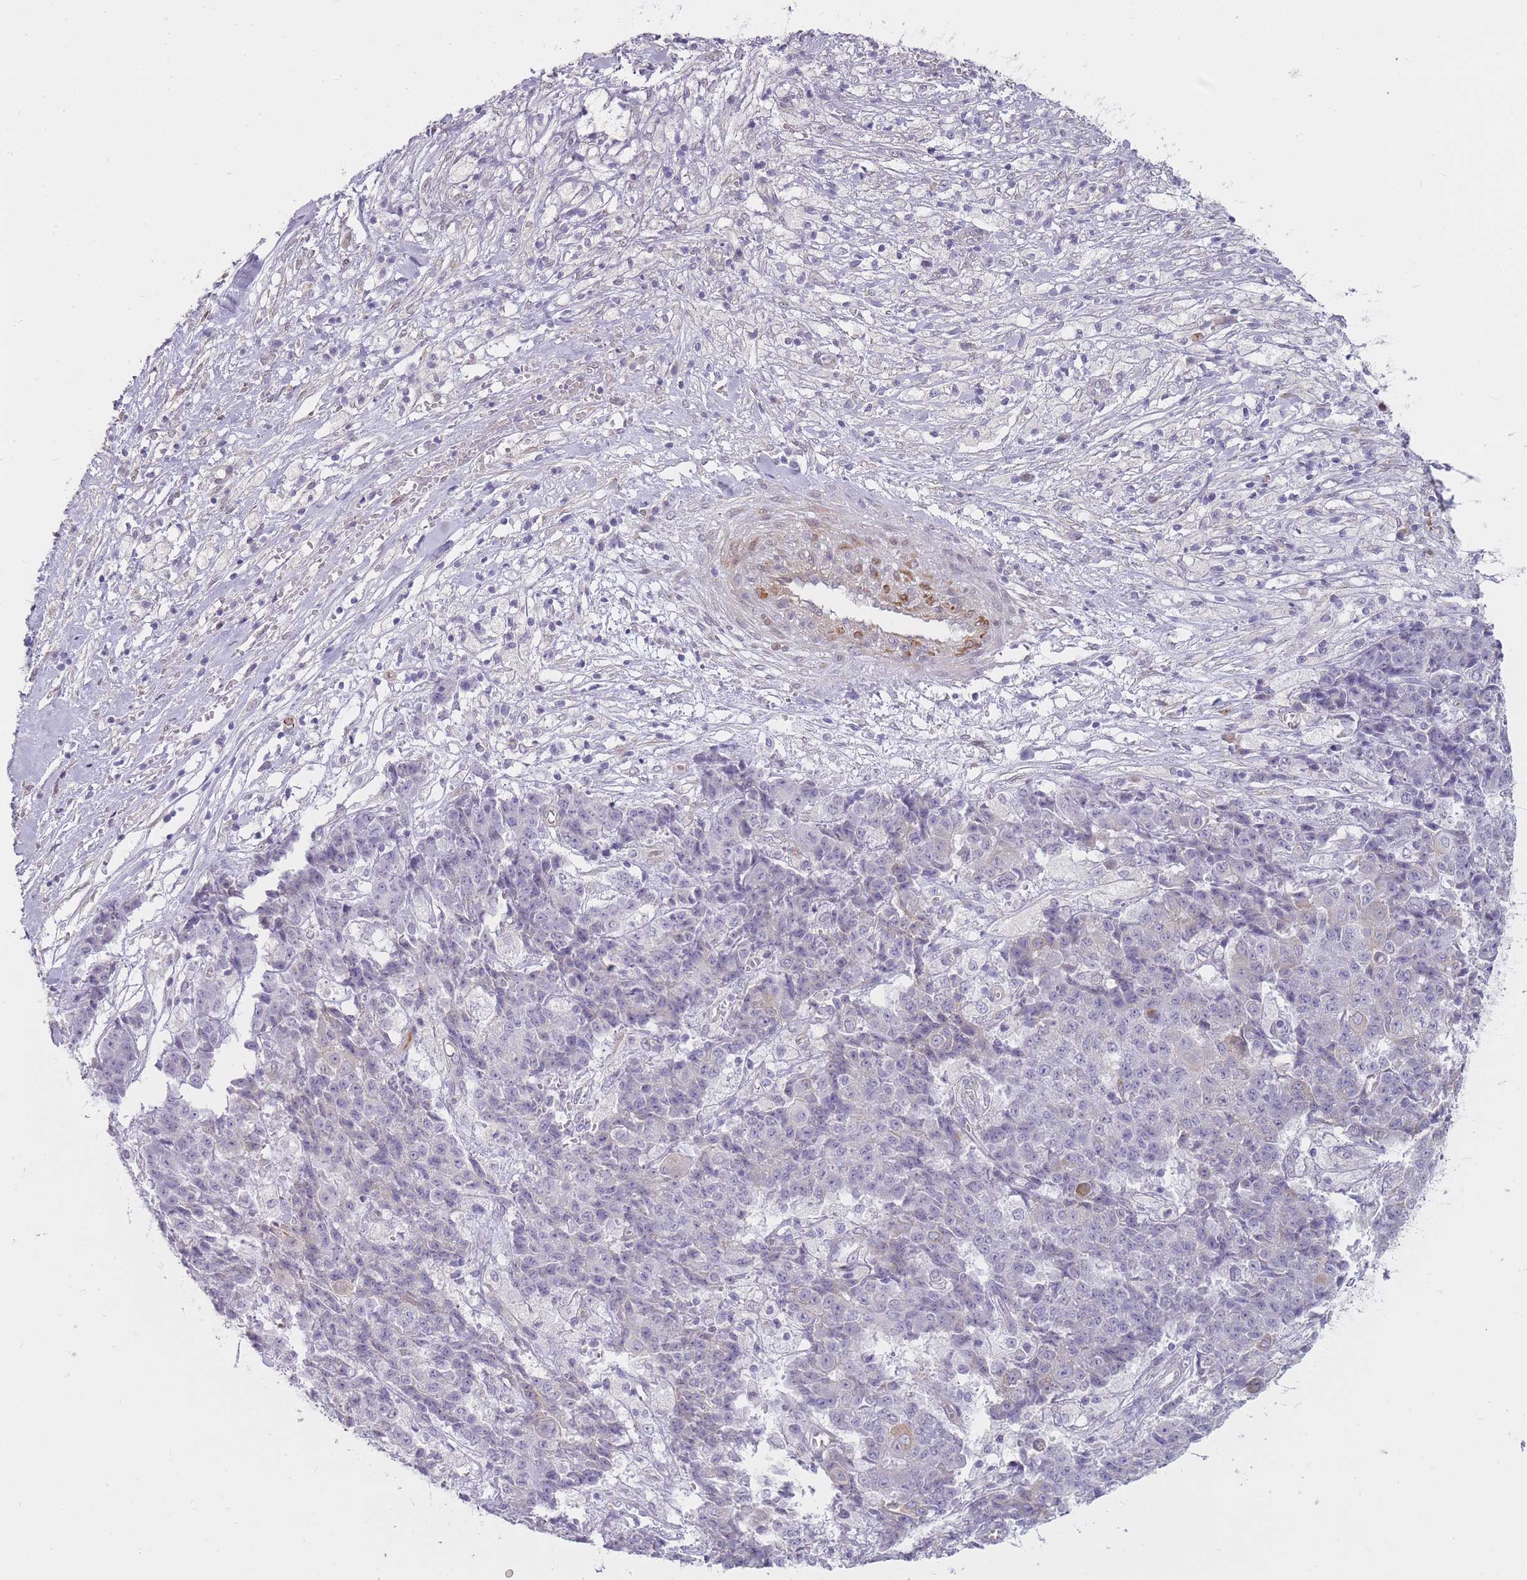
{"staining": {"intensity": "negative", "quantity": "none", "location": "none"}, "tissue": "ovarian cancer", "cell_type": "Tumor cells", "image_type": "cancer", "snomed": [{"axis": "morphology", "description": "Carcinoma, endometroid"}, {"axis": "topography", "description": "Ovary"}], "caption": "Immunohistochemistry histopathology image of neoplastic tissue: human ovarian cancer stained with DAB (3,3'-diaminobenzidine) displays no significant protein positivity in tumor cells.", "gene": "PGRMC2", "patient": {"sex": "female", "age": 42}}